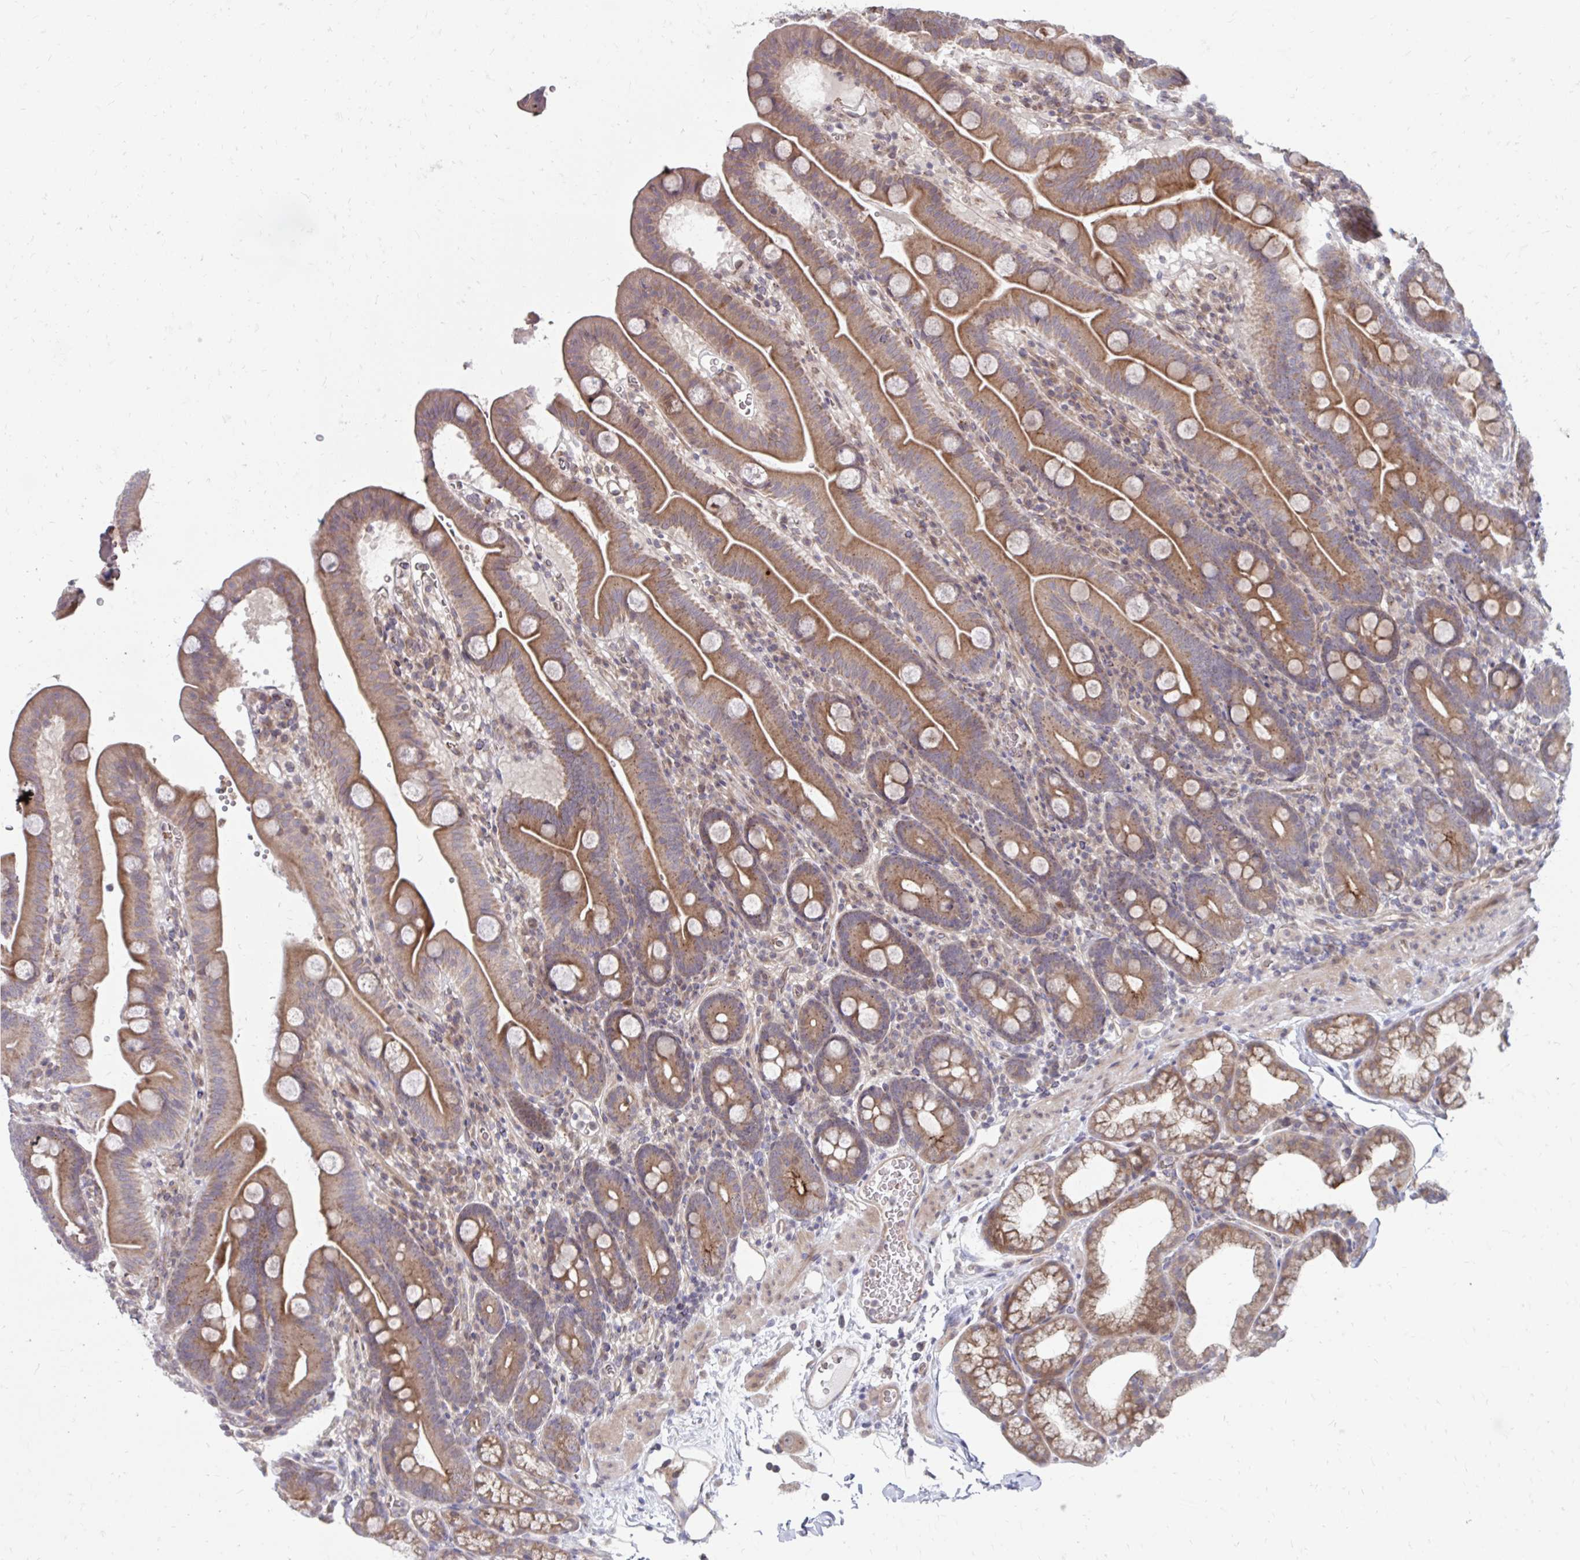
{"staining": {"intensity": "moderate", "quantity": ">75%", "location": "cytoplasmic/membranous"}, "tissue": "duodenum", "cell_type": "Glandular cells", "image_type": "normal", "snomed": [{"axis": "morphology", "description": "Normal tissue, NOS"}, {"axis": "topography", "description": "Duodenum"}], "caption": "Protein expression analysis of benign duodenum reveals moderate cytoplasmic/membranous staining in approximately >75% of glandular cells.", "gene": "ITPR2", "patient": {"sex": "male", "age": 59}}